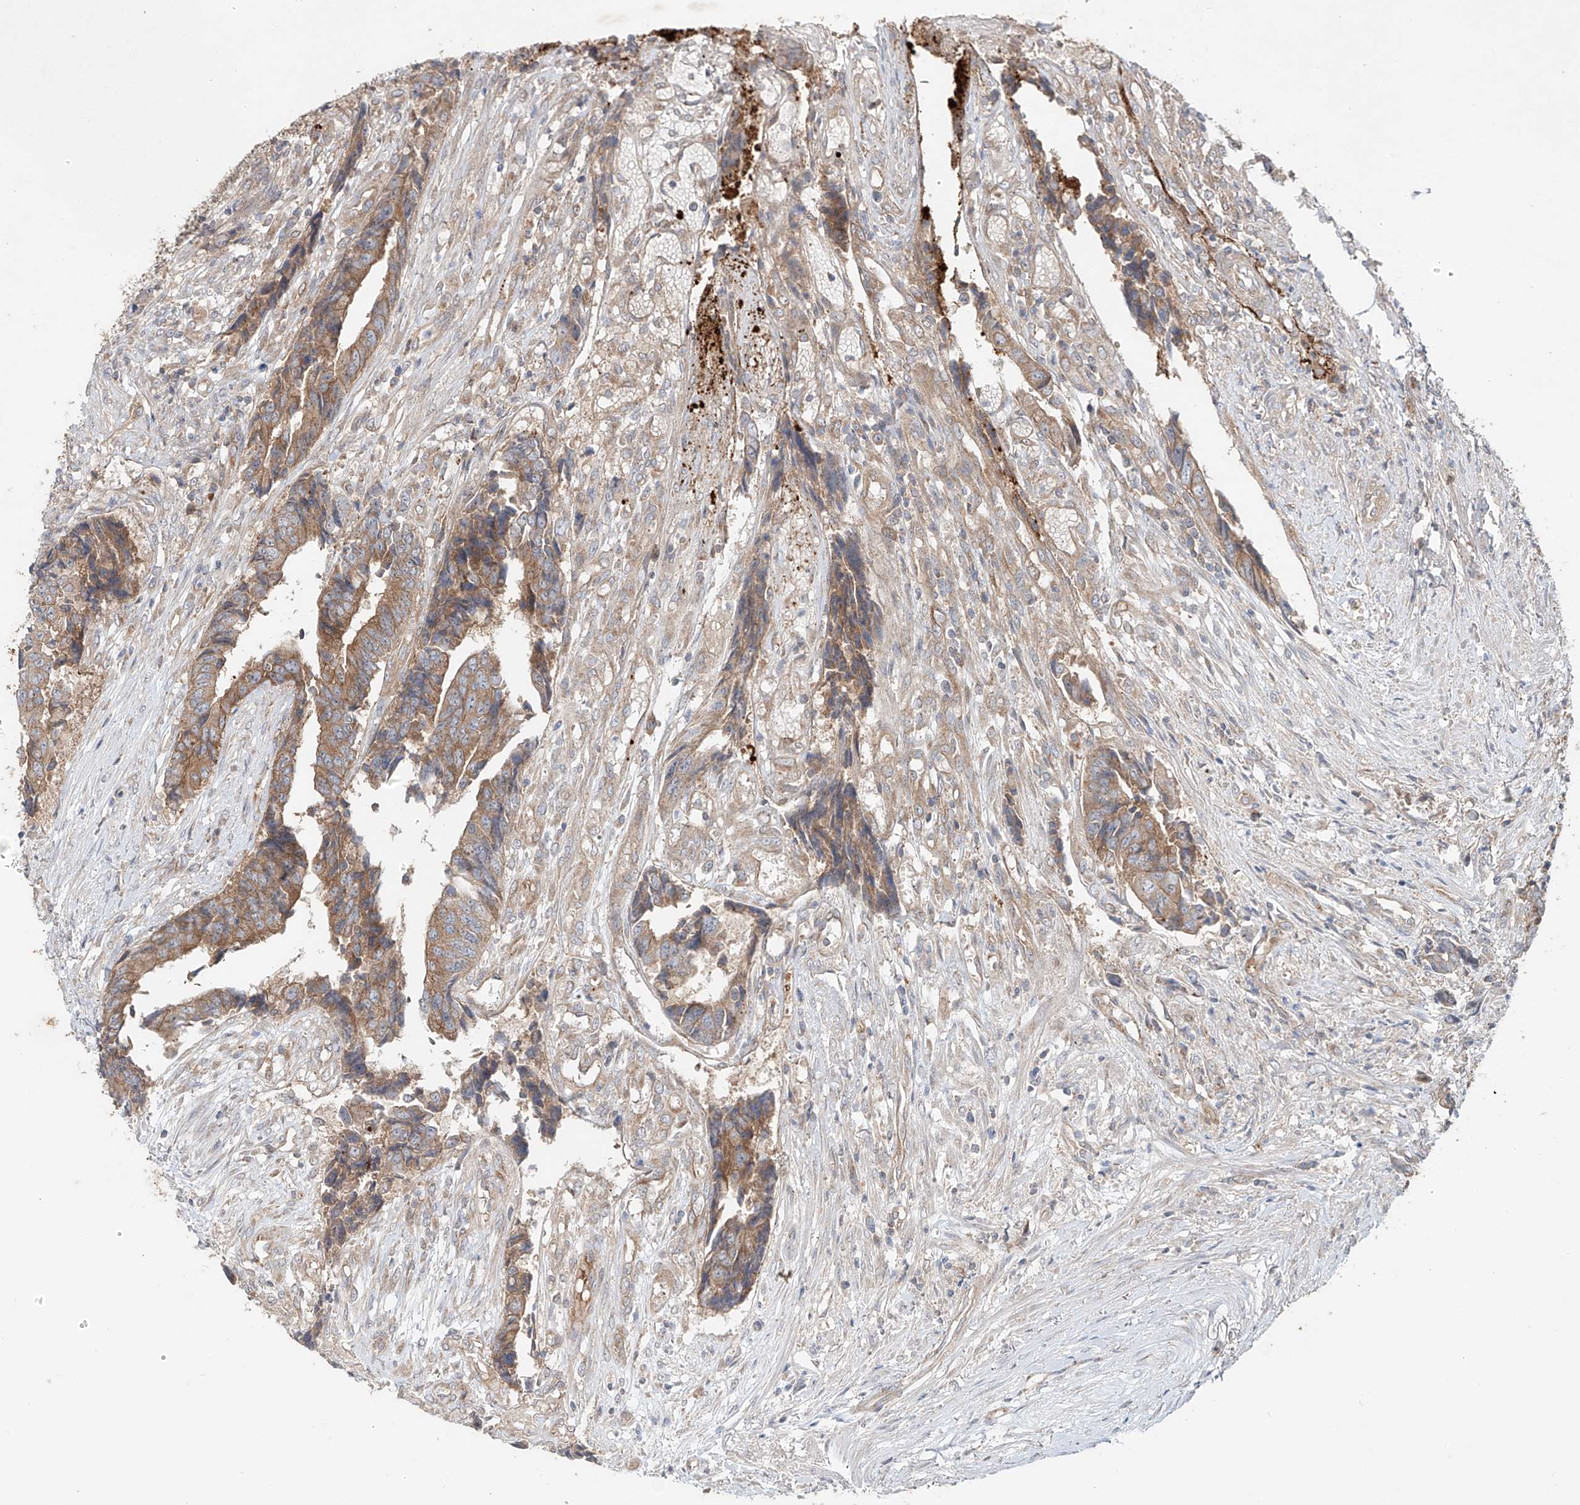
{"staining": {"intensity": "moderate", "quantity": ">75%", "location": "cytoplasmic/membranous"}, "tissue": "colorectal cancer", "cell_type": "Tumor cells", "image_type": "cancer", "snomed": [{"axis": "morphology", "description": "Adenocarcinoma, NOS"}, {"axis": "topography", "description": "Rectum"}], "caption": "A micrograph showing moderate cytoplasmic/membranous expression in about >75% of tumor cells in colorectal cancer (adenocarcinoma), as visualized by brown immunohistochemical staining.", "gene": "TJAP1", "patient": {"sex": "male", "age": 84}}